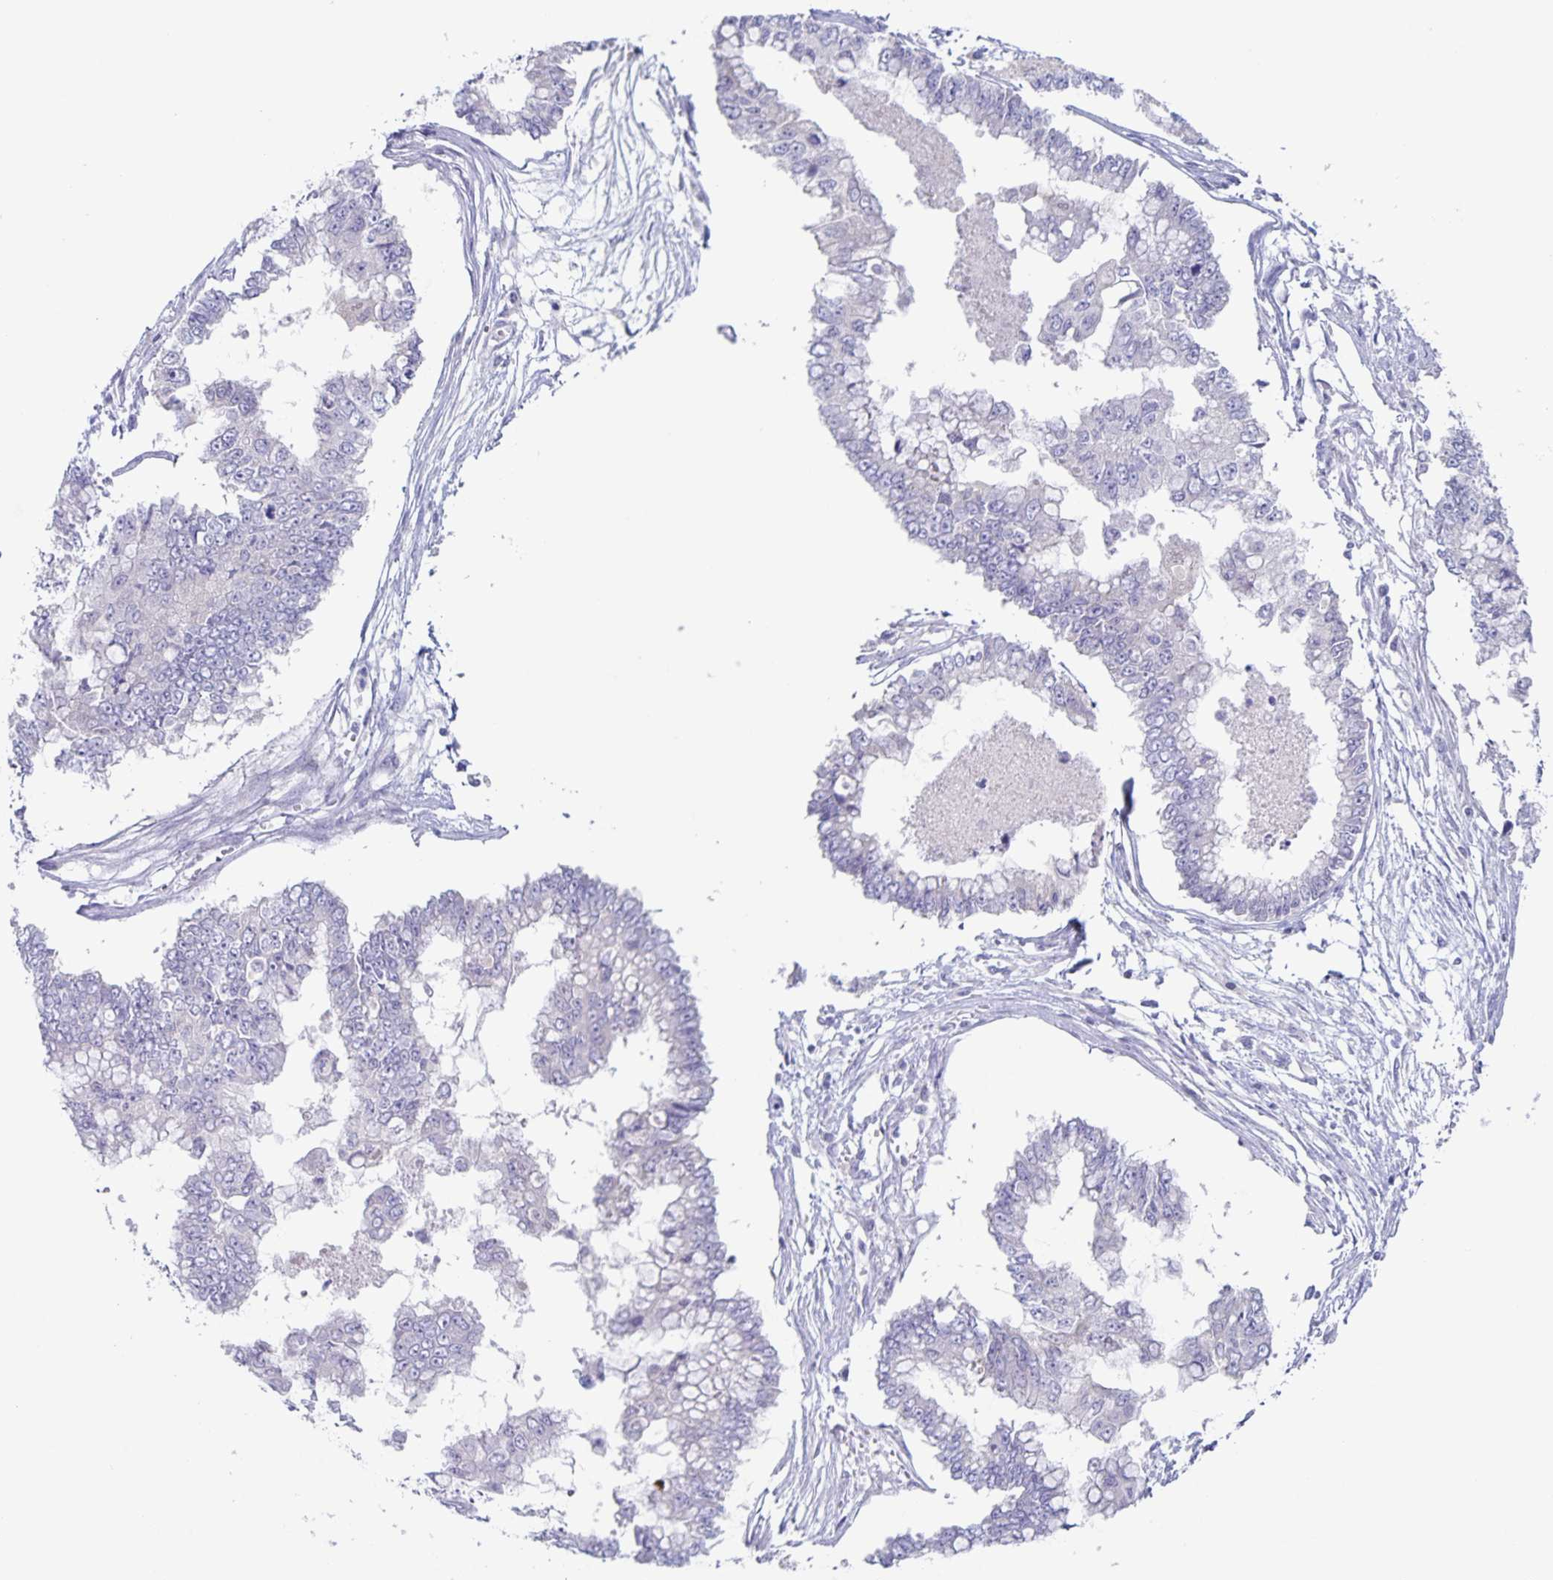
{"staining": {"intensity": "negative", "quantity": "none", "location": "none"}, "tissue": "ovarian cancer", "cell_type": "Tumor cells", "image_type": "cancer", "snomed": [{"axis": "morphology", "description": "Cystadenocarcinoma, mucinous, NOS"}, {"axis": "topography", "description": "Ovary"}], "caption": "Immunohistochemistry image of neoplastic tissue: mucinous cystadenocarcinoma (ovarian) stained with DAB (3,3'-diaminobenzidine) demonstrates no significant protein expression in tumor cells. (Brightfield microscopy of DAB (3,3'-diaminobenzidine) immunohistochemistry (IHC) at high magnification).", "gene": "RPL36A", "patient": {"sex": "female", "age": 72}}